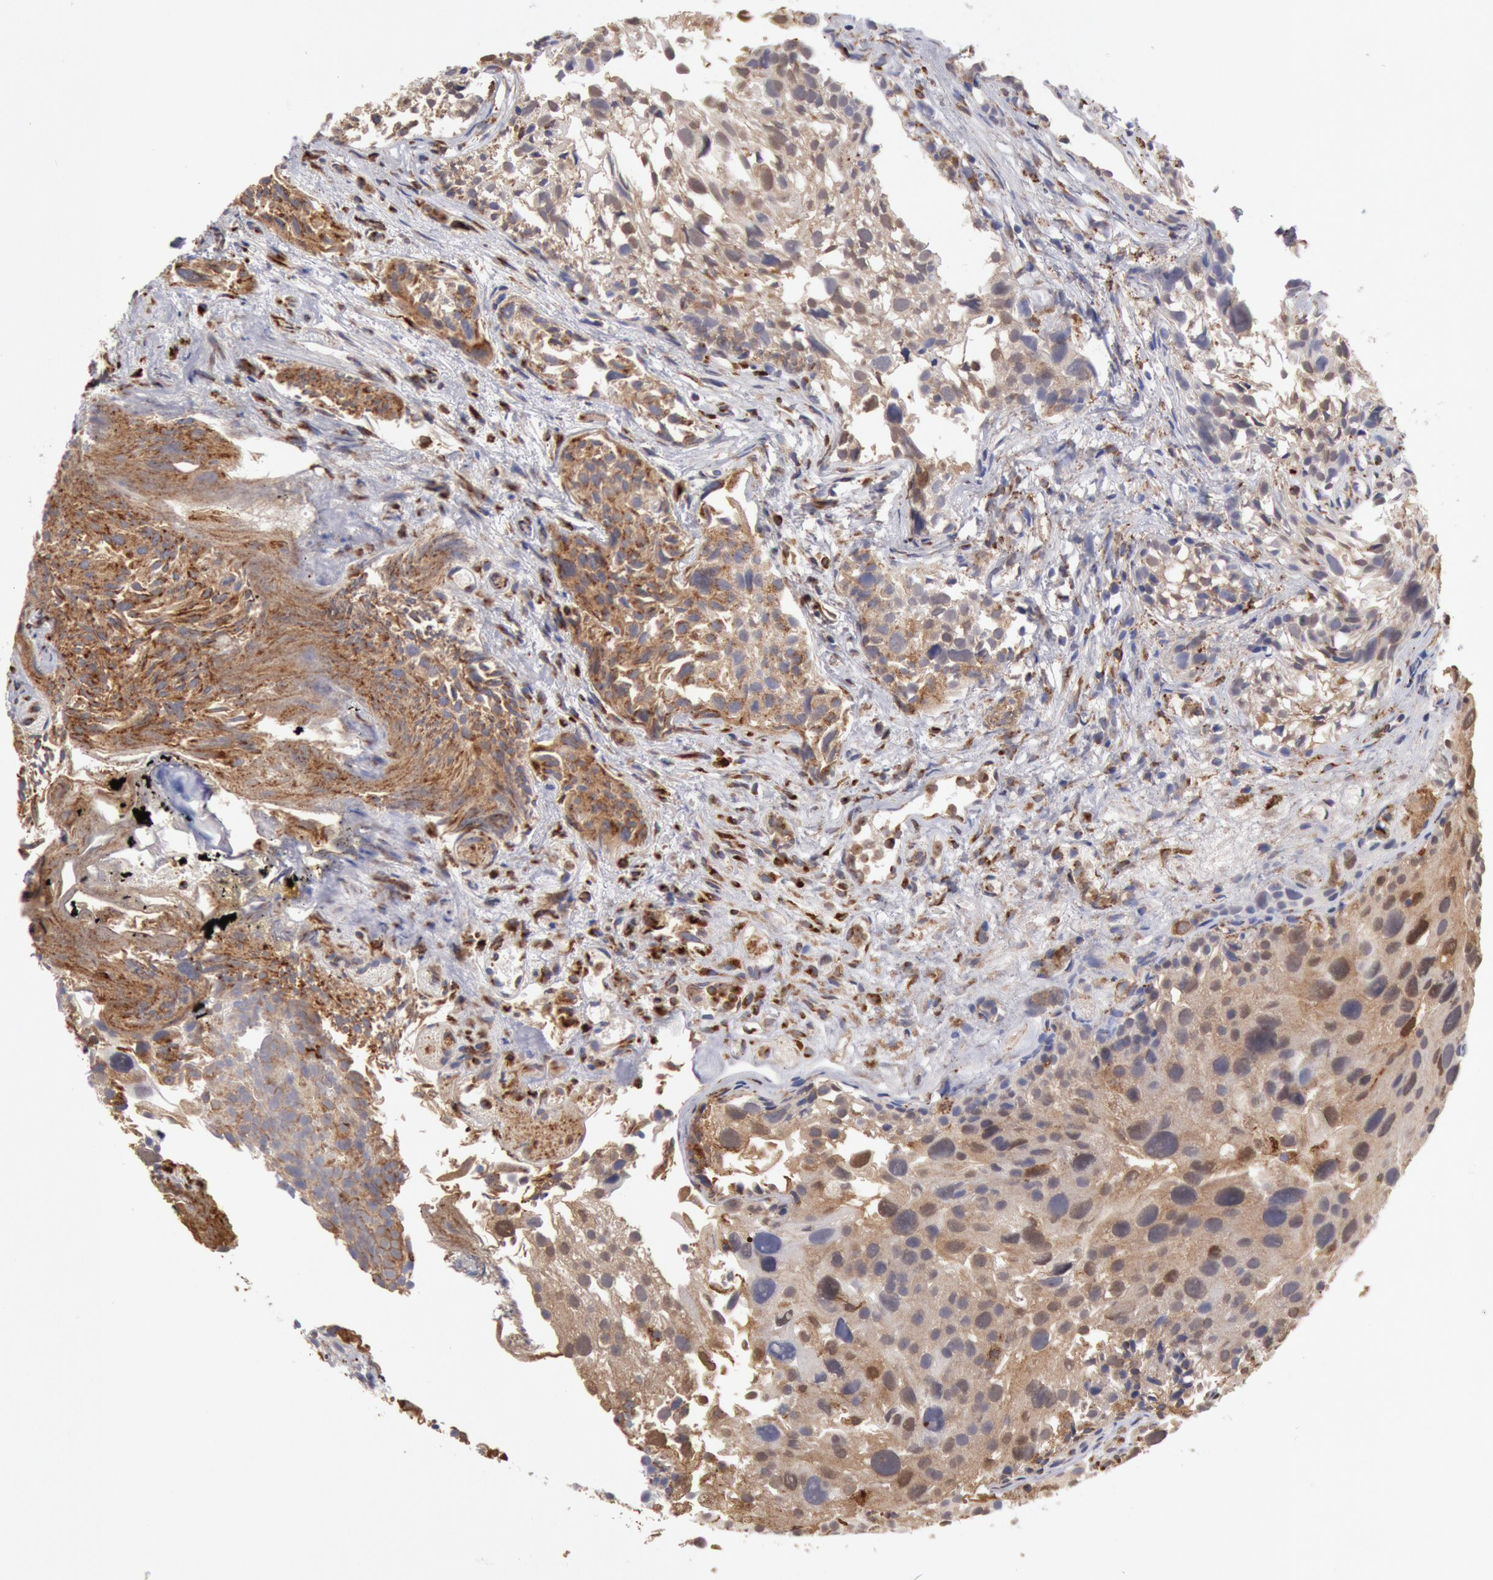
{"staining": {"intensity": "moderate", "quantity": ">75%", "location": "cytoplasmic/membranous"}, "tissue": "urothelial cancer", "cell_type": "Tumor cells", "image_type": "cancer", "snomed": [{"axis": "morphology", "description": "Urothelial carcinoma, High grade"}, {"axis": "topography", "description": "Urinary bladder"}], "caption": "Moderate cytoplasmic/membranous expression is identified in approximately >75% of tumor cells in urothelial cancer. (Stains: DAB in brown, nuclei in blue, Microscopy: brightfield microscopy at high magnification).", "gene": "ERP44", "patient": {"sex": "female", "age": 78}}